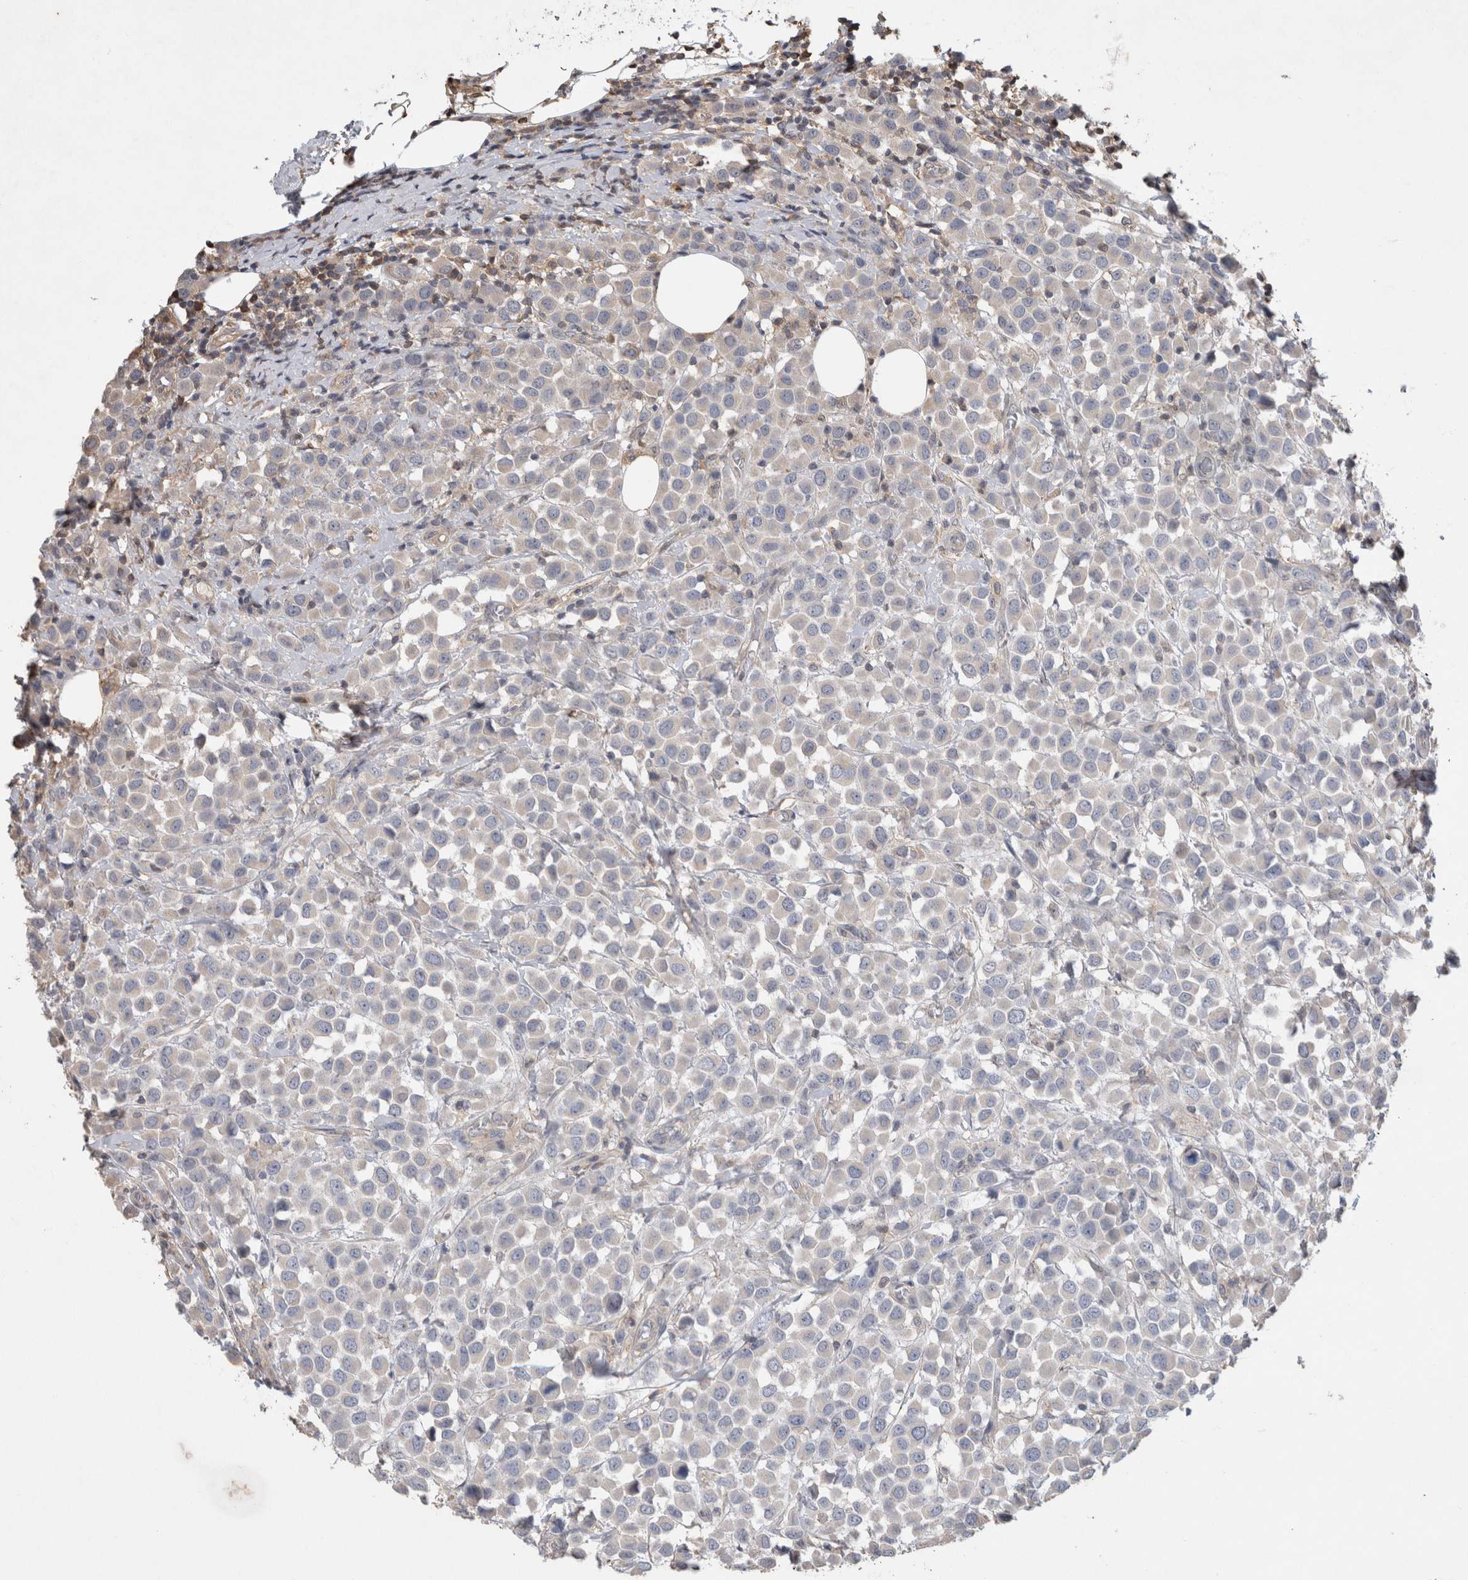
{"staining": {"intensity": "negative", "quantity": "none", "location": "none"}, "tissue": "breast cancer", "cell_type": "Tumor cells", "image_type": "cancer", "snomed": [{"axis": "morphology", "description": "Duct carcinoma"}, {"axis": "topography", "description": "Breast"}], "caption": "Breast cancer was stained to show a protein in brown. There is no significant staining in tumor cells.", "gene": "TRIM5", "patient": {"sex": "female", "age": 61}}